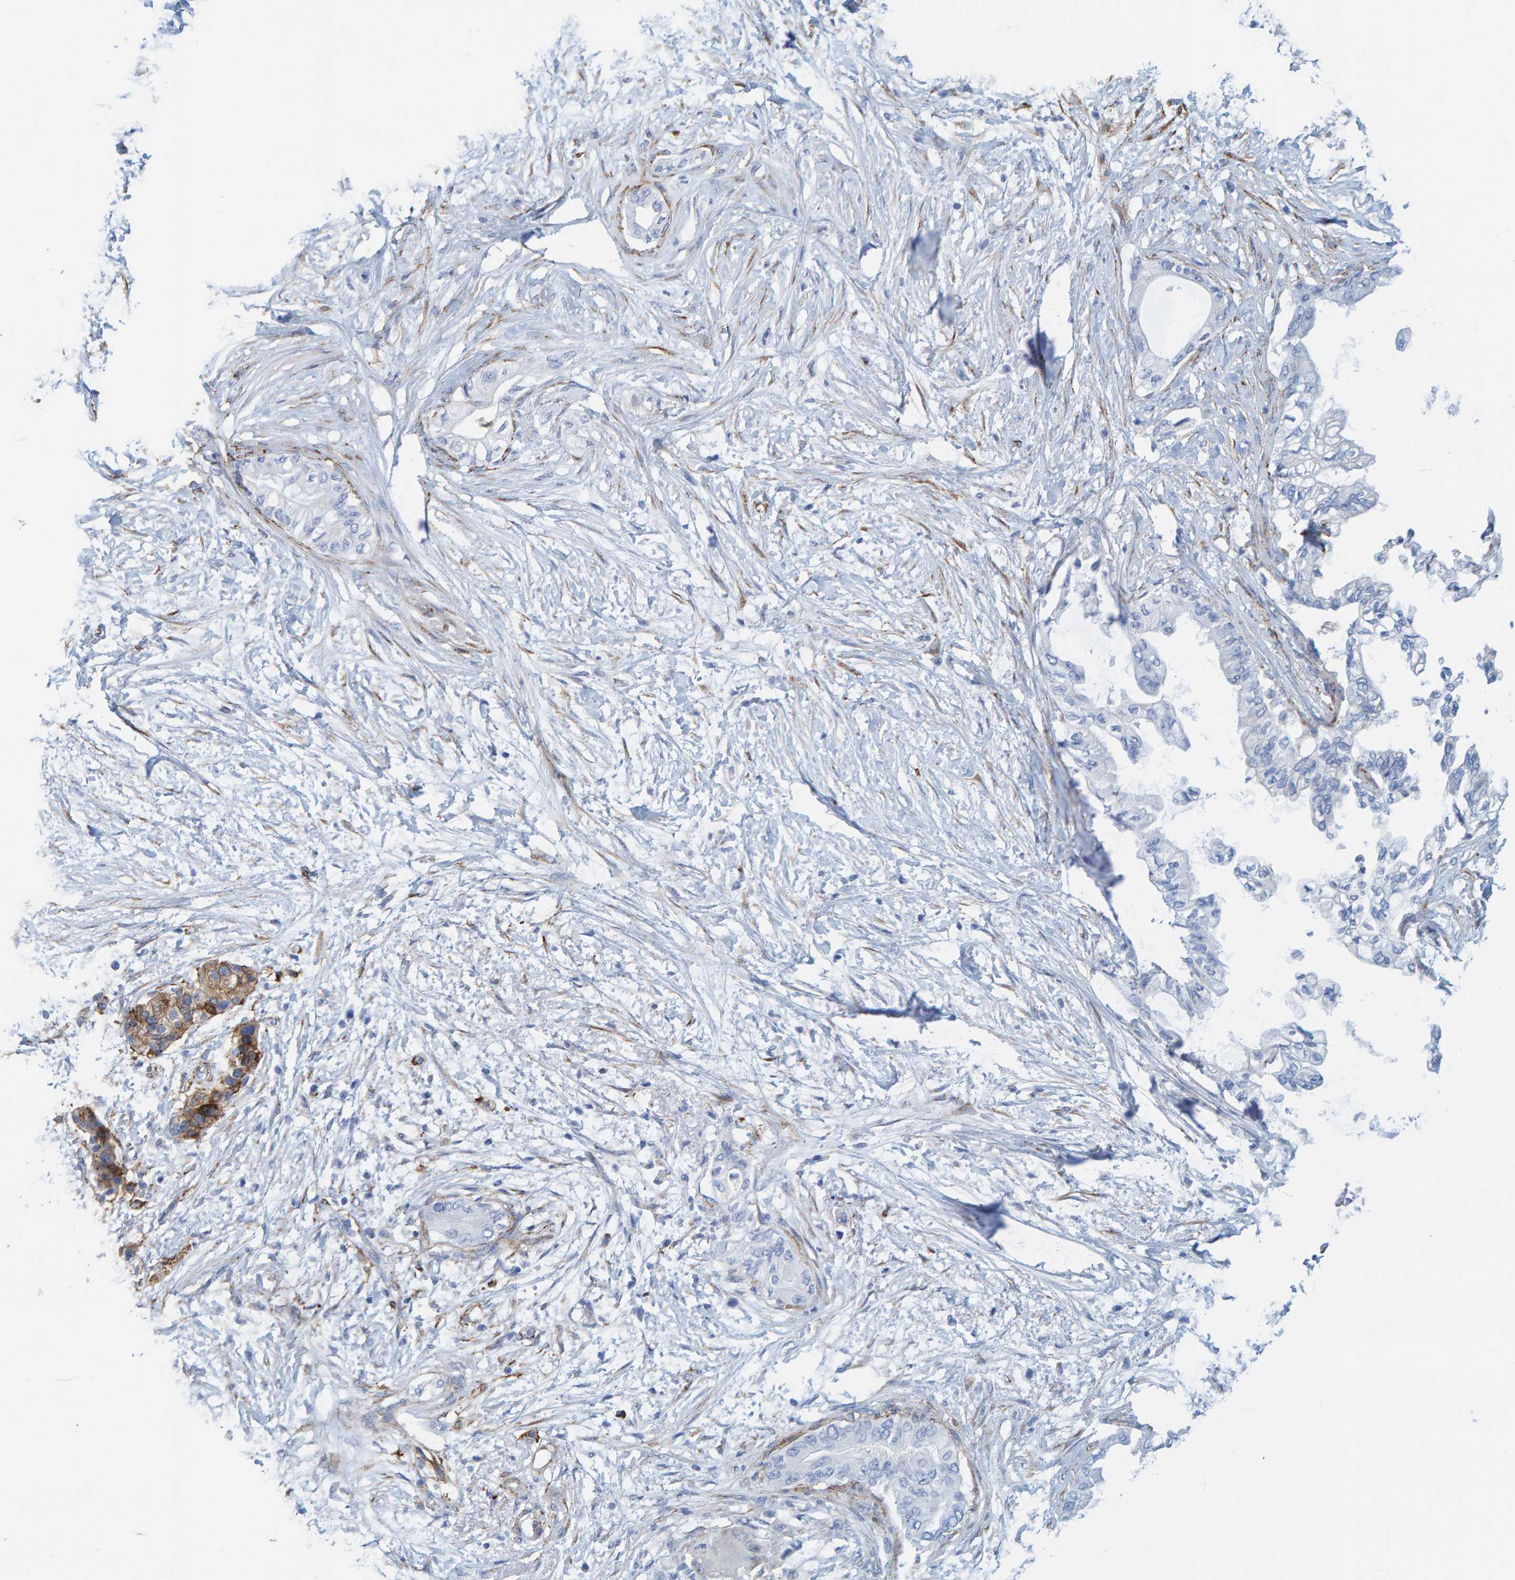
{"staining": {"intensity": "negative", "quantity": "none", "location": "none"}, "tissue": "pancreatic cancer", "cell_type": "Tumor cells", "image_type": "cancer", "snomed": [{"axis": "morphology", "description": "Normal tissue, NOS"}, {"axis": "morphology", "description": "Adenocarcinoma, NOS"}, {"axis": "topography", "description": "Pancreas"}, {"axis": "topography", "description": "Duodenum"}], "caption": "There is no significant expression in tumor cells of pancreatic cancer.", "gene": "MAP1B", "patient": {"sex": "female", "age": 60}}